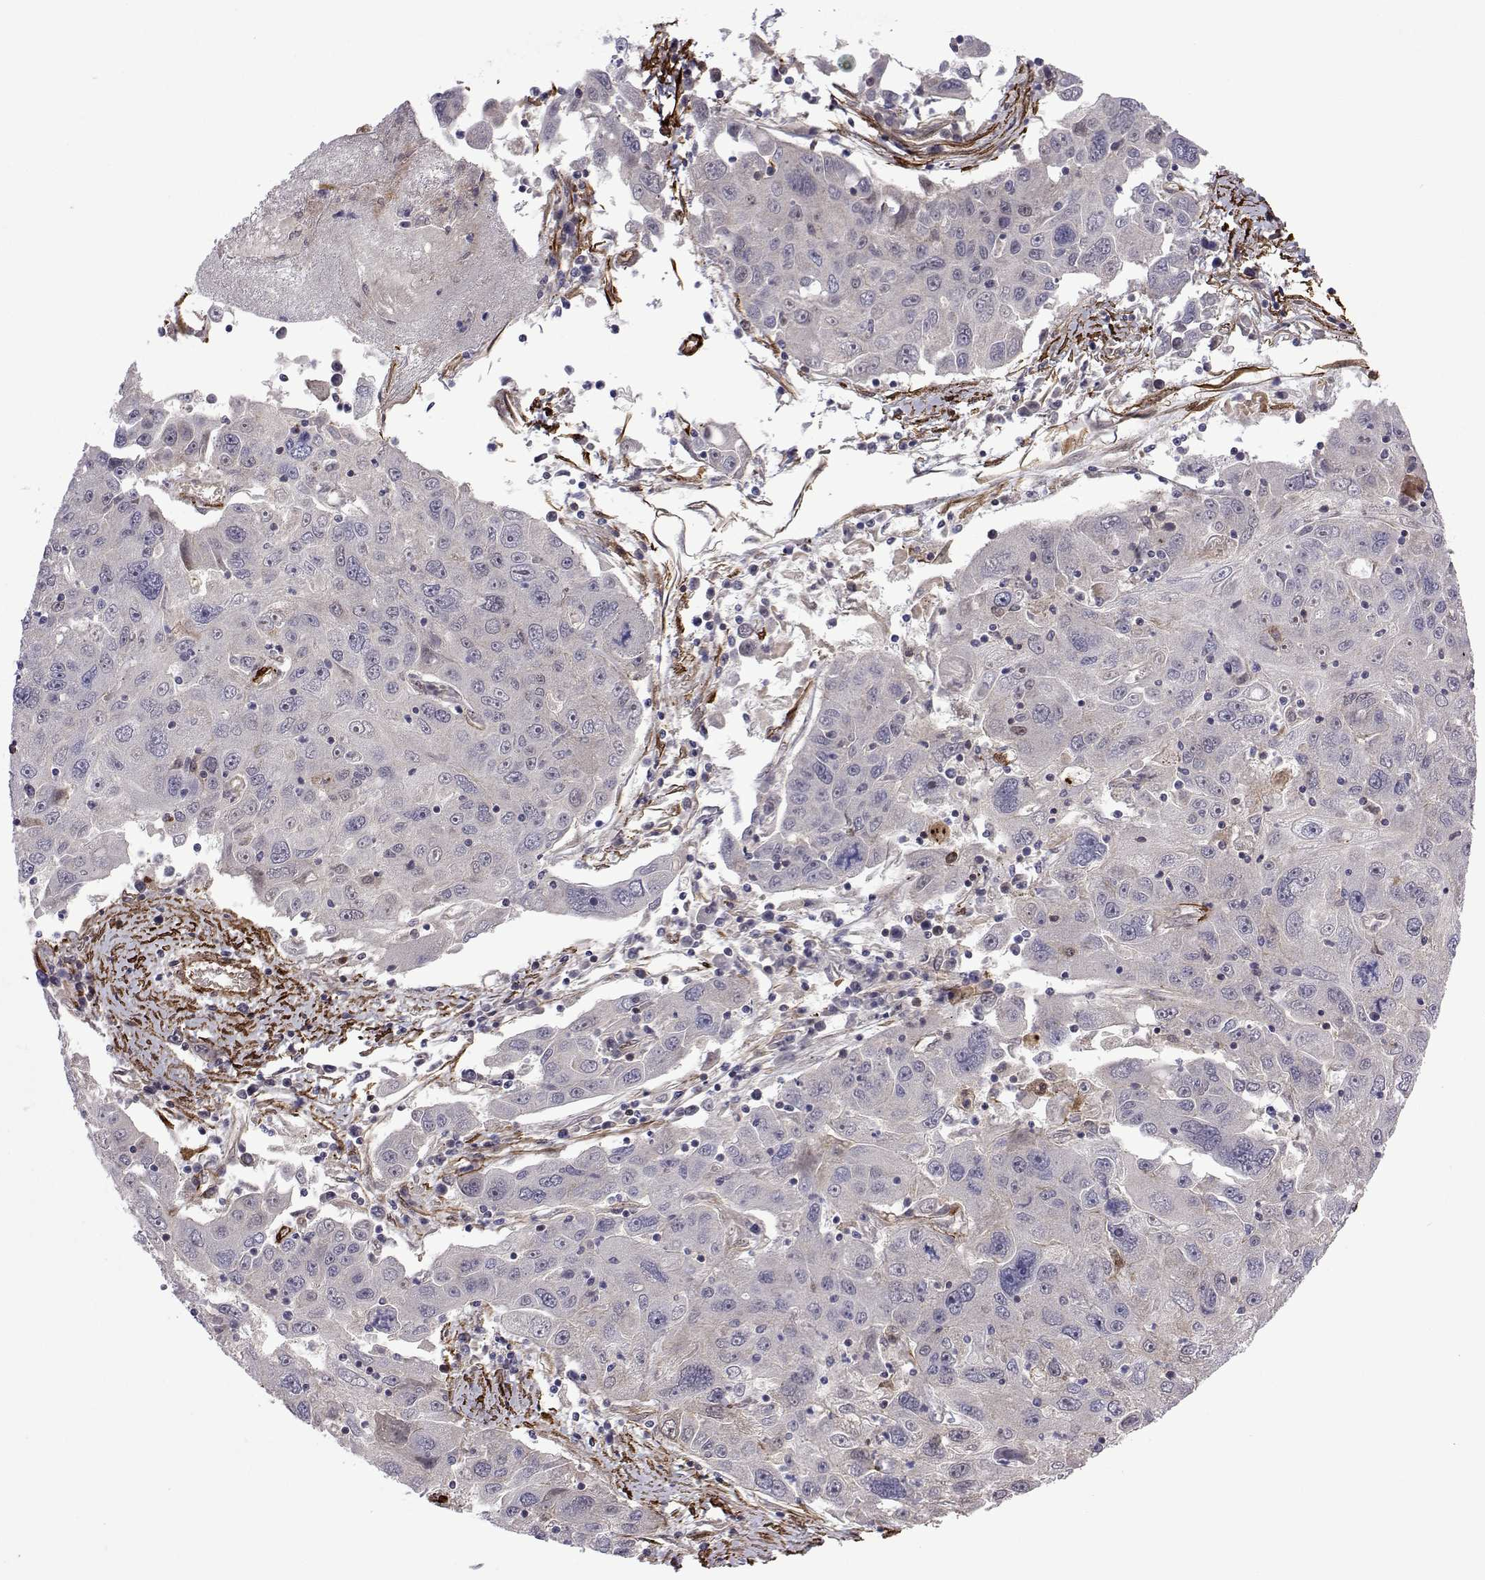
{"staining": {"intensity": "negative", "quantity": "none", "location": "none"}, "tissue": "stomach cancer", "cell_type": "Tumor cells", "image_type": "cancer", "snomed": [{"axis": "morphology", "description": "Adenocarcinoma, NOS"}, {"axis": "topography", "description": "Stomach"}], "caption": "This is an immunohistochemistry (IHC) photomicrograph of human stomach cancer (adenocarcinoma). There is no positivity in tumor cells.", "gene": "EFCAB3", "patient": {"sex": "male", "age": 56}}